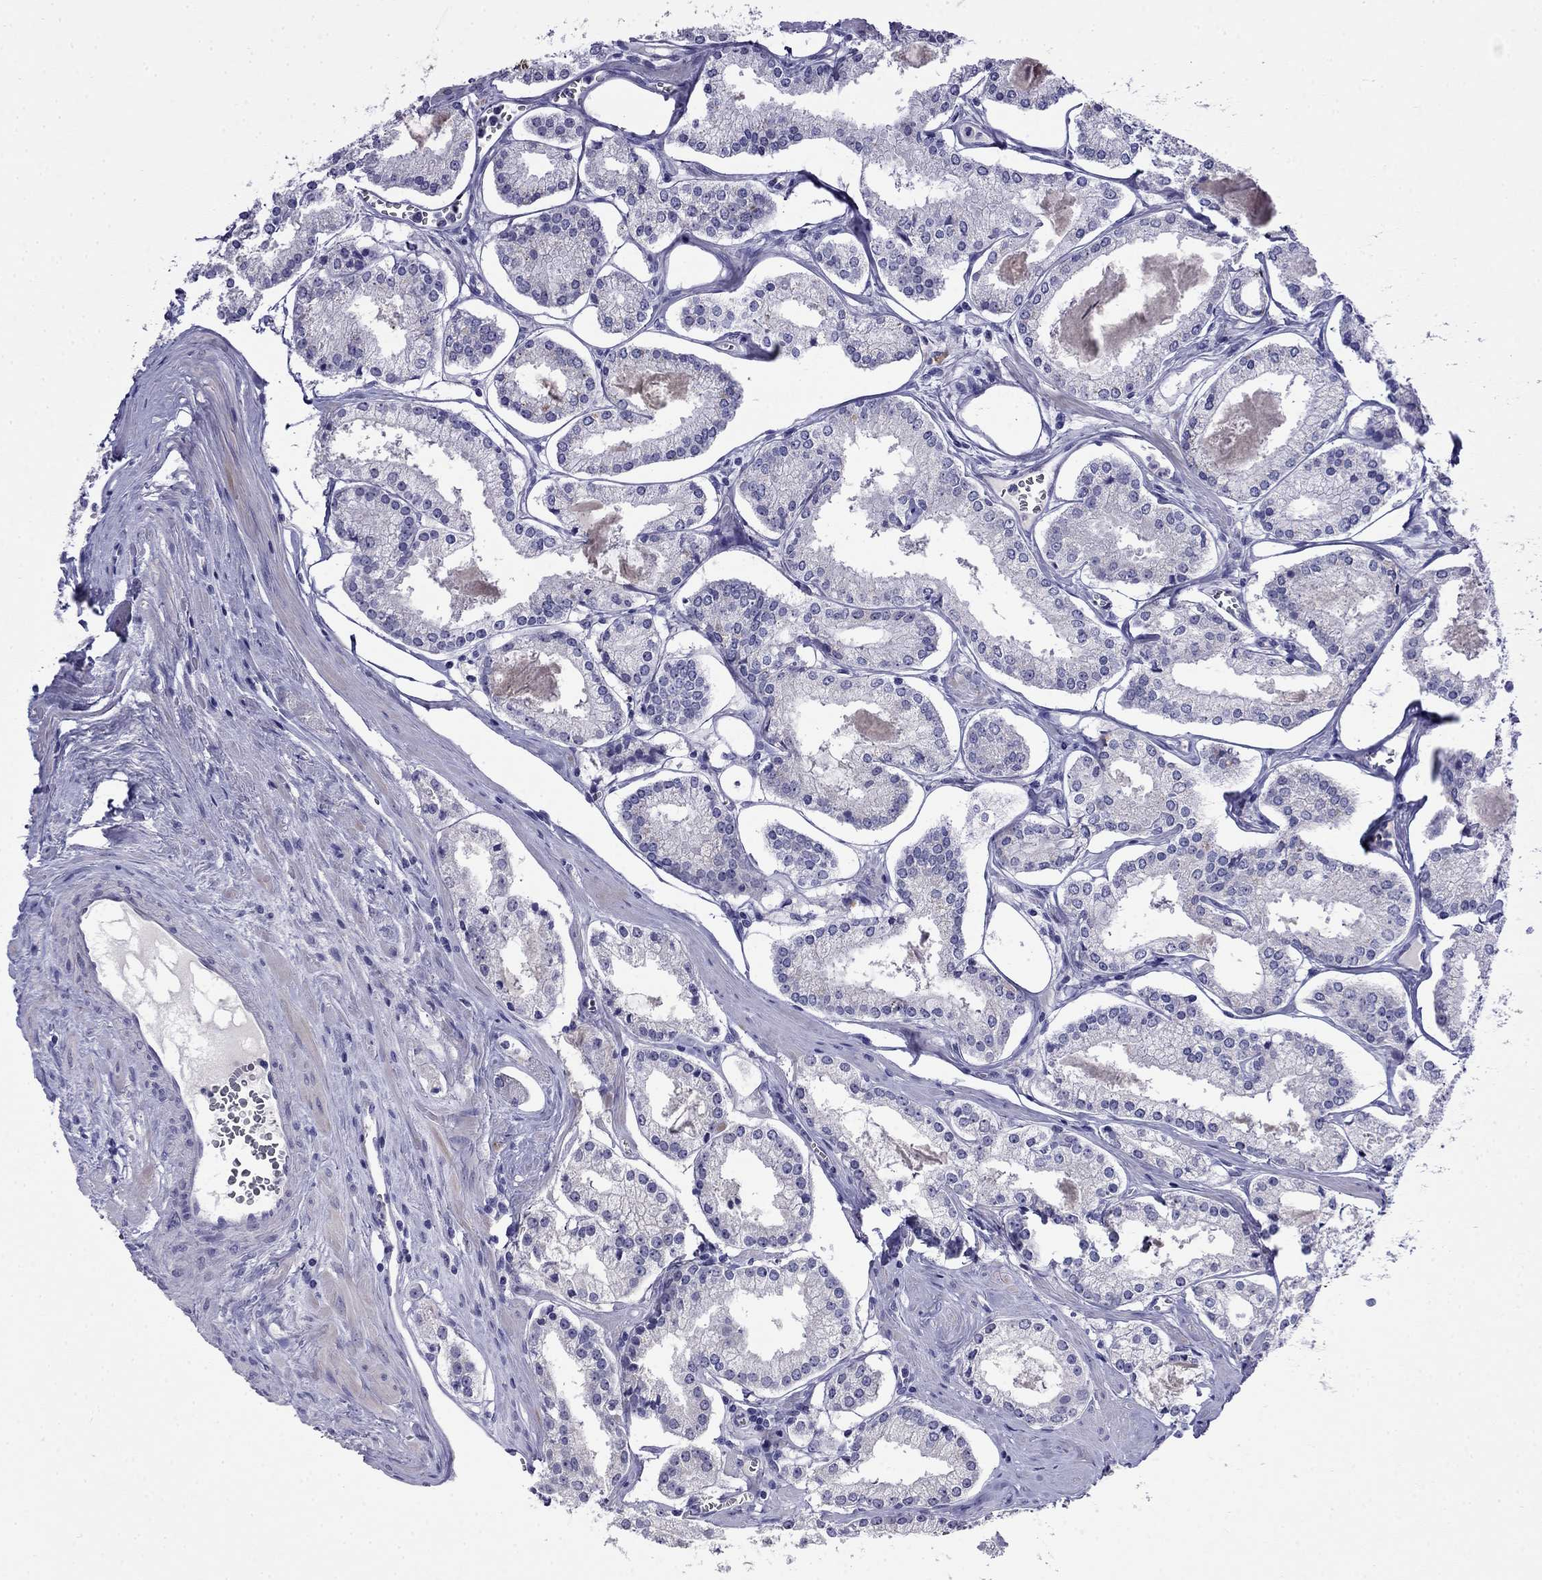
{"staining": {"intensity": "negative", "quantity": "none", "location": "none"}, "tissue": "prostate cancer", "cell_type": "Tumor cells", "image_type": "cancer", "snomed": [{"axis": "morphology", "description": "Adenocarcinoma, NOS"}, {"axis": "topography", "description": "Prostate"}], "caption": "Tumor cells show no significant positivity in prostate cancer.", "gene": "MYO15A", "patient": {"sex": "male", "age": 72}}